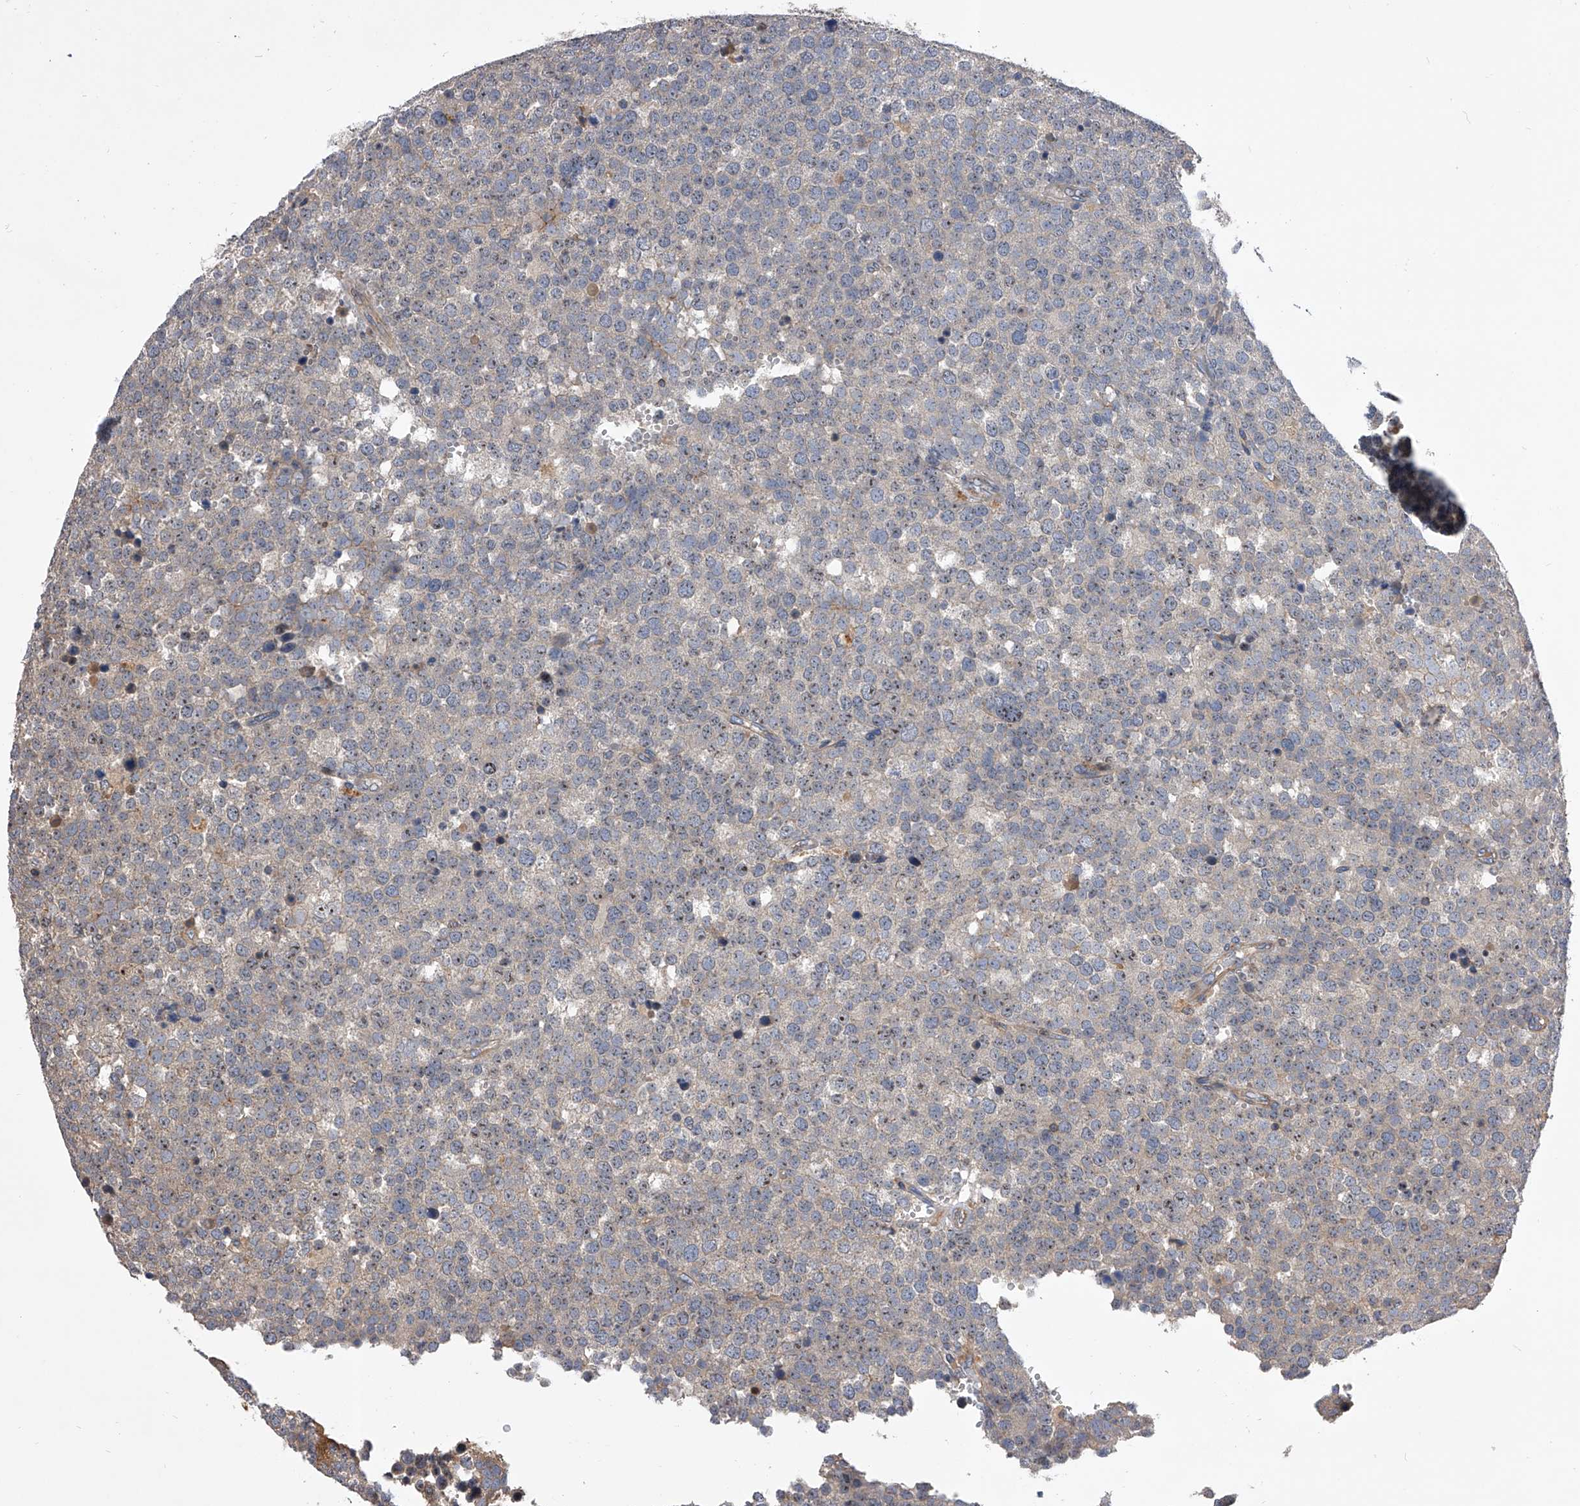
{"staining": {"intensity": "weak", "quantity": ">75%", "location": "nuclear"}, "tissue": "testis cancer", "cell_type": "Tumor cells", "image_type": "cancer", "snomed": [{"axis": "morphology", "description": "Seminoma, NOS"}, {"axis": "topography", "description": "Testis"}], "caption": "IHC image of human seminoma (testis) stained for a protein (brown), which reveals low levels of weak nuclear staining in approximately >75% of tumor cells.", "gene": "CUL7", "patient": {"sex": "male", "age": 71}}